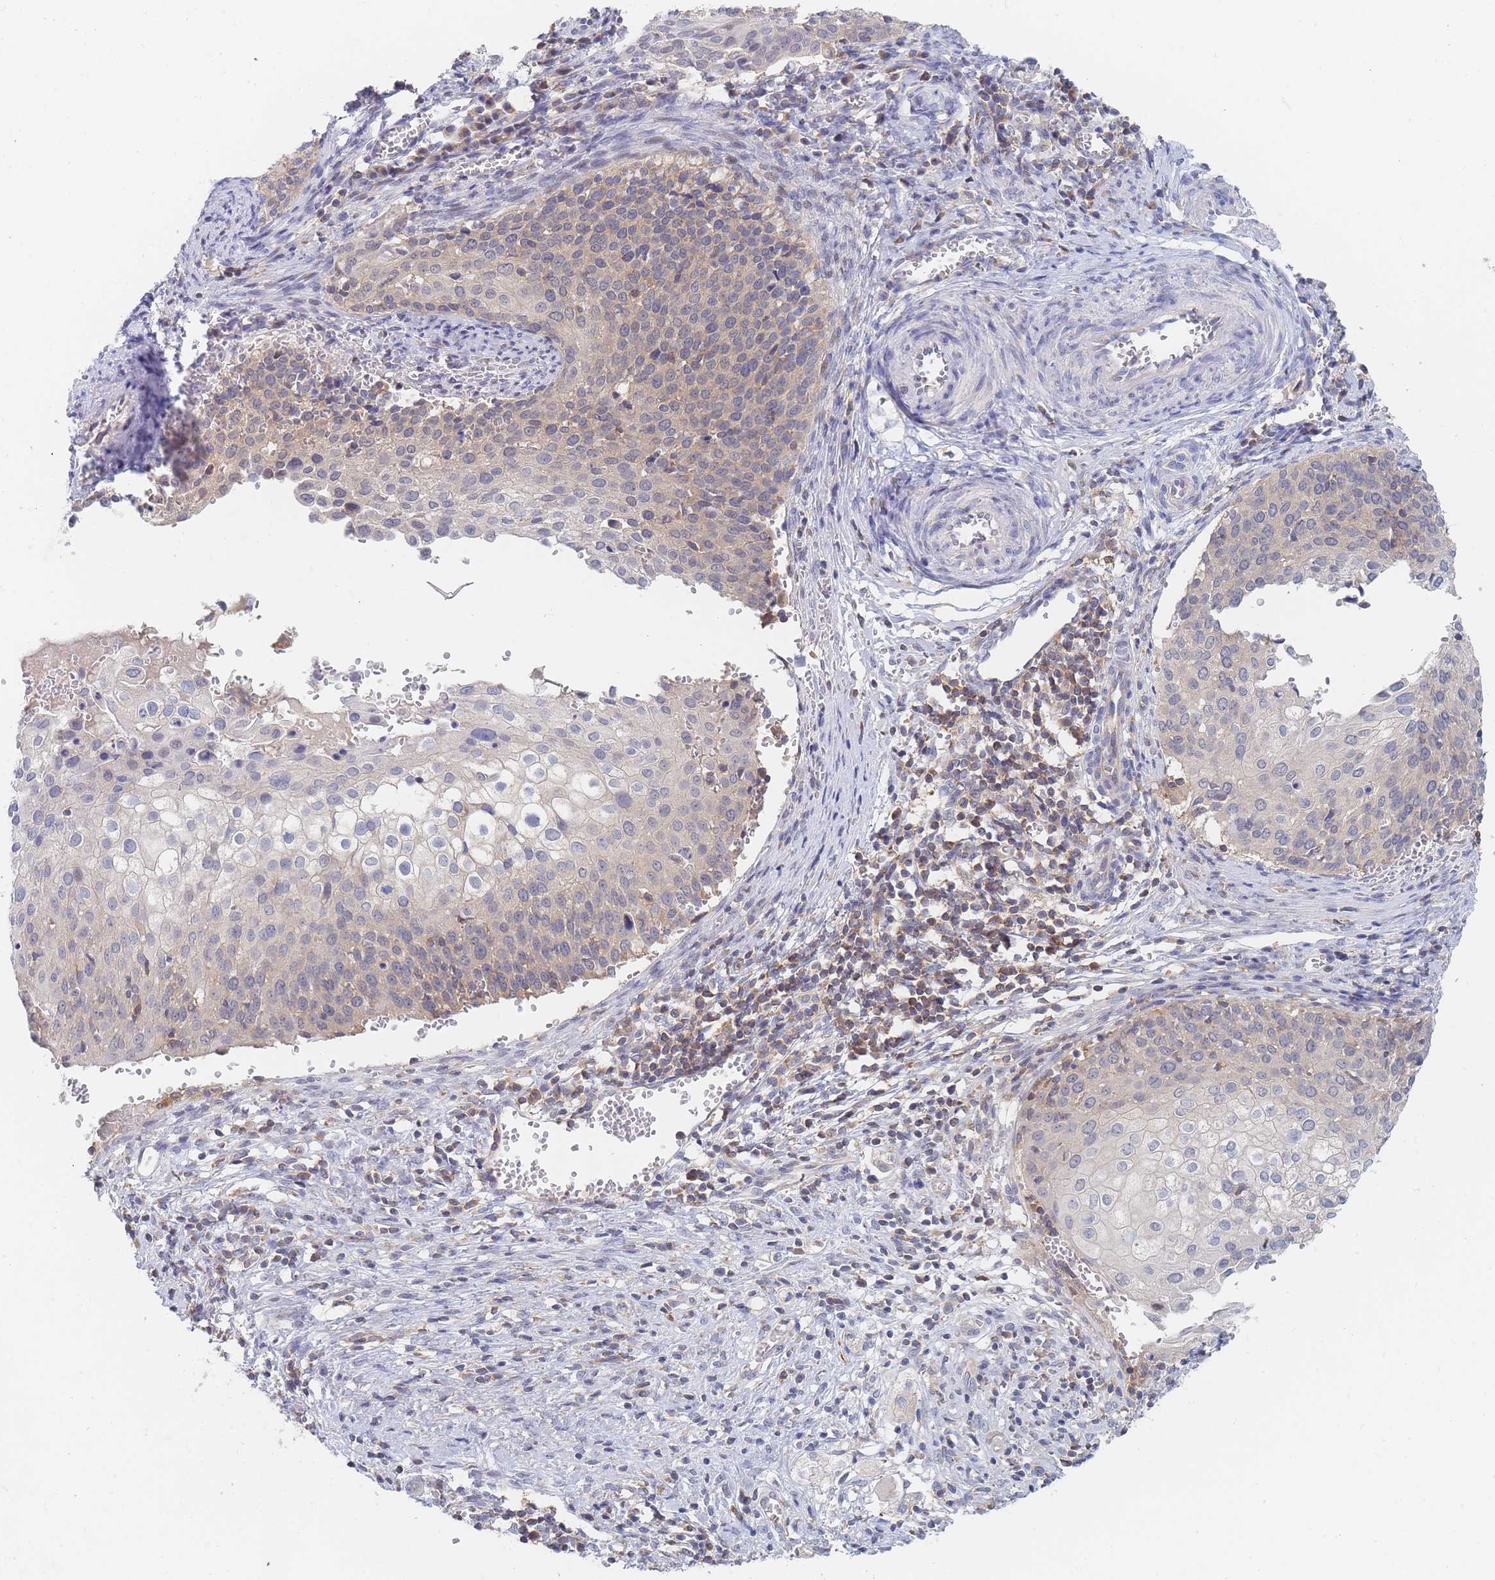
{"staining": {"intensity": "weak", "quantity": "25%-75%", "location": "cytoplasmic/membranous"}, "tissue": "cervical cancer", "cell_type": "Tumor cells", "image_type": "cancer", "snomed": [{"axis": "morphology", "description": "Squamous cell carcinoma, NOS"}, {"axis": "topography", "description": "Cervix"}], "caption": "This image shows cervical squamous cell carcinoma stained with immunohistochemistry (IHC) to label a protein in brown. The cytoplasmic/membranous of tumor cells show weak positivity for the protein. Nuclei are counter-stained blue.", "gene": "PPP6C", "patient": {"sex": "female", "age": 44}}